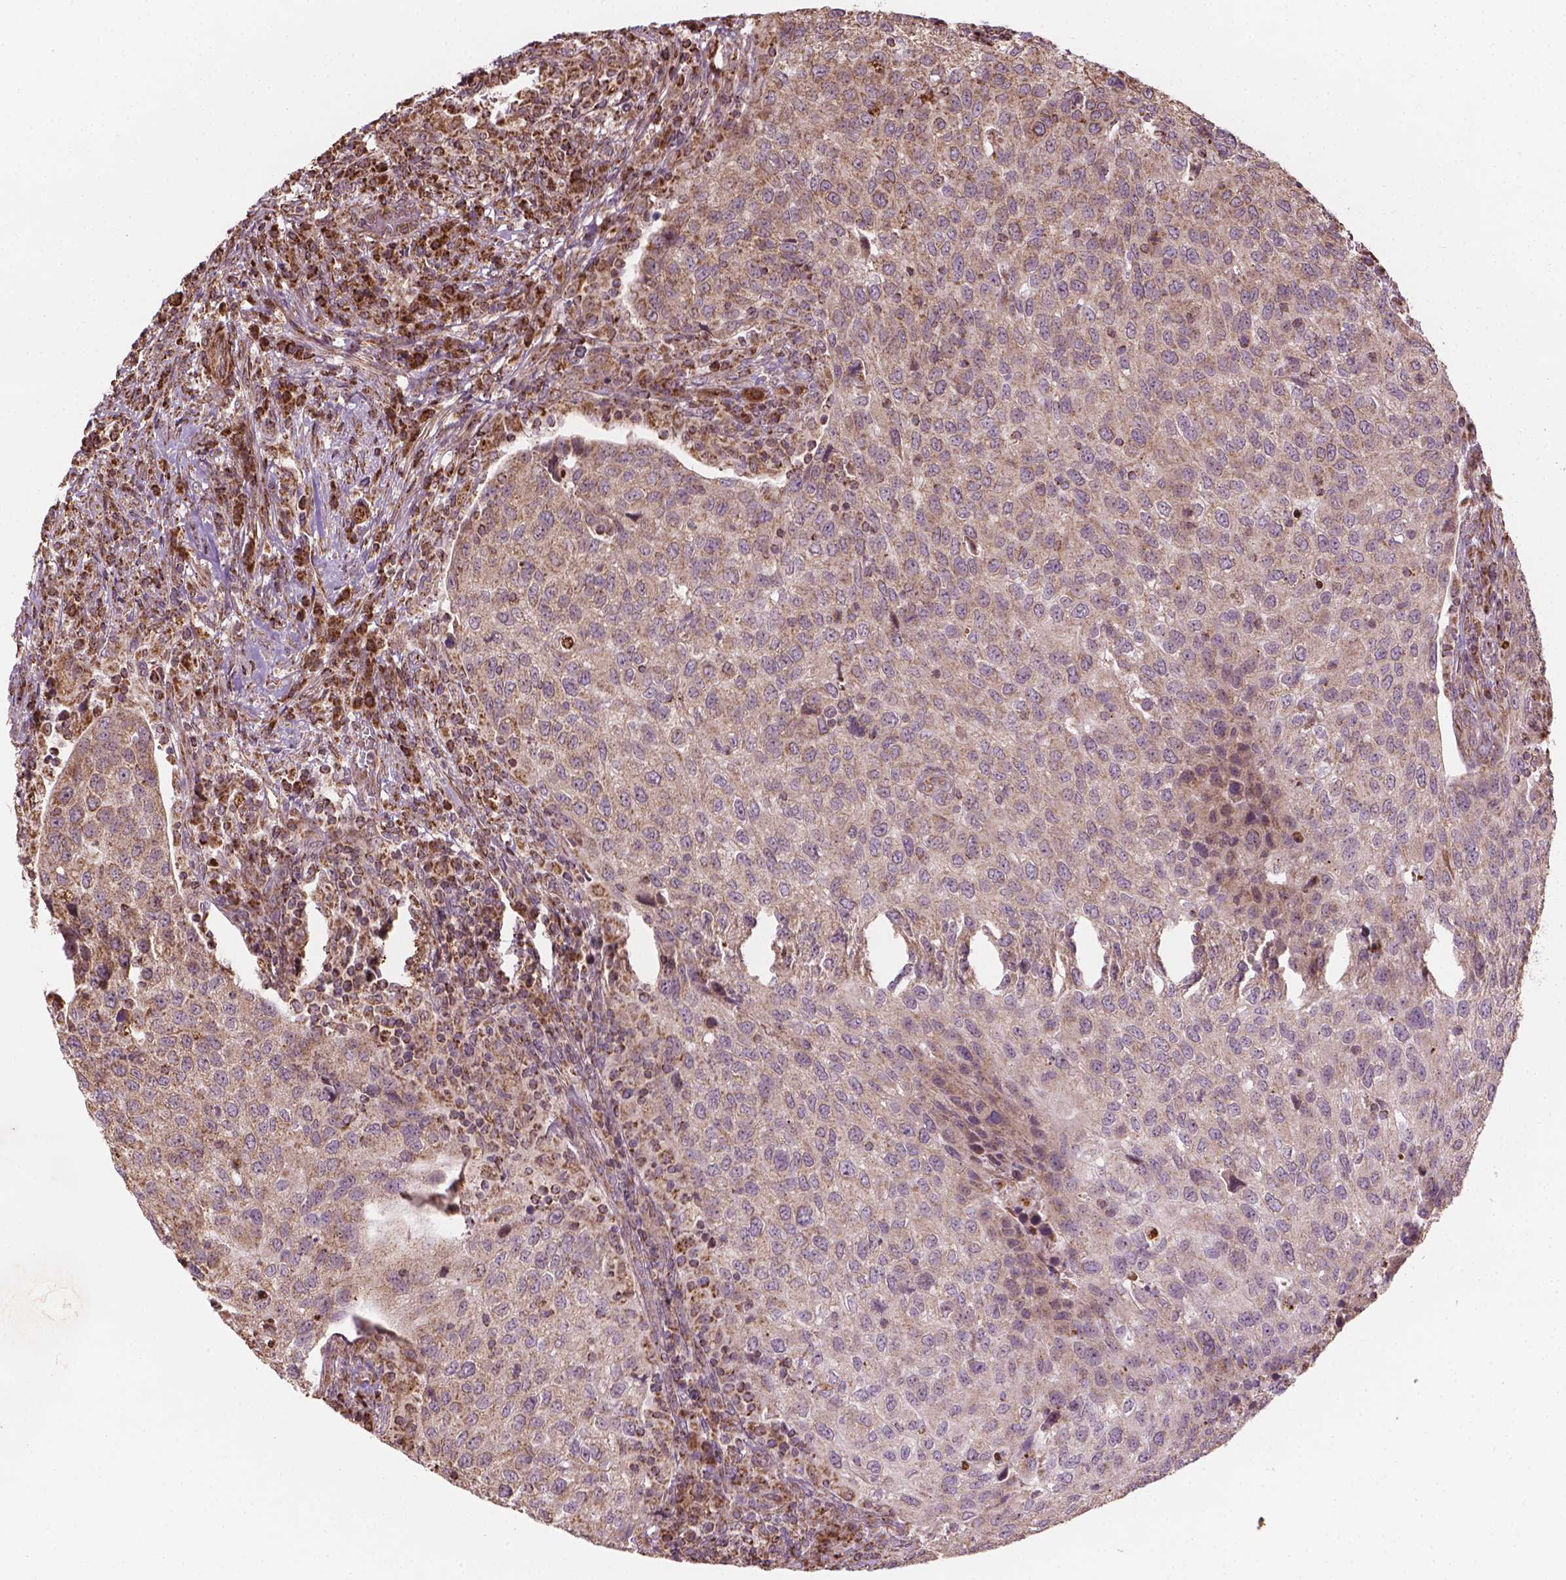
{"staining": {"intensity": "weak", "quantity": "25%-75%", "location": "cytoplasmic/membranous"}, "tissue": "urothelial cancer", "cell_type": "Tumor cells", "image_type": "cancer", "snomed": [{"axis": "morphology", "description": "Urothelial carcinoma, High grade"}, {"axis": "topography", "description": "Urinary bladder"}], "caption": "Urothelial carcinoma (high-grade) stained with DAB (3,3'-diaminobenzidine) immunohistochemistry shows low levels of weak cytoplasmic/membranous positivity in approximately 25%-75% of tumor cells.", "gene": "HS3ST3A1", "patient": {"sex": "female", "age": 78}}